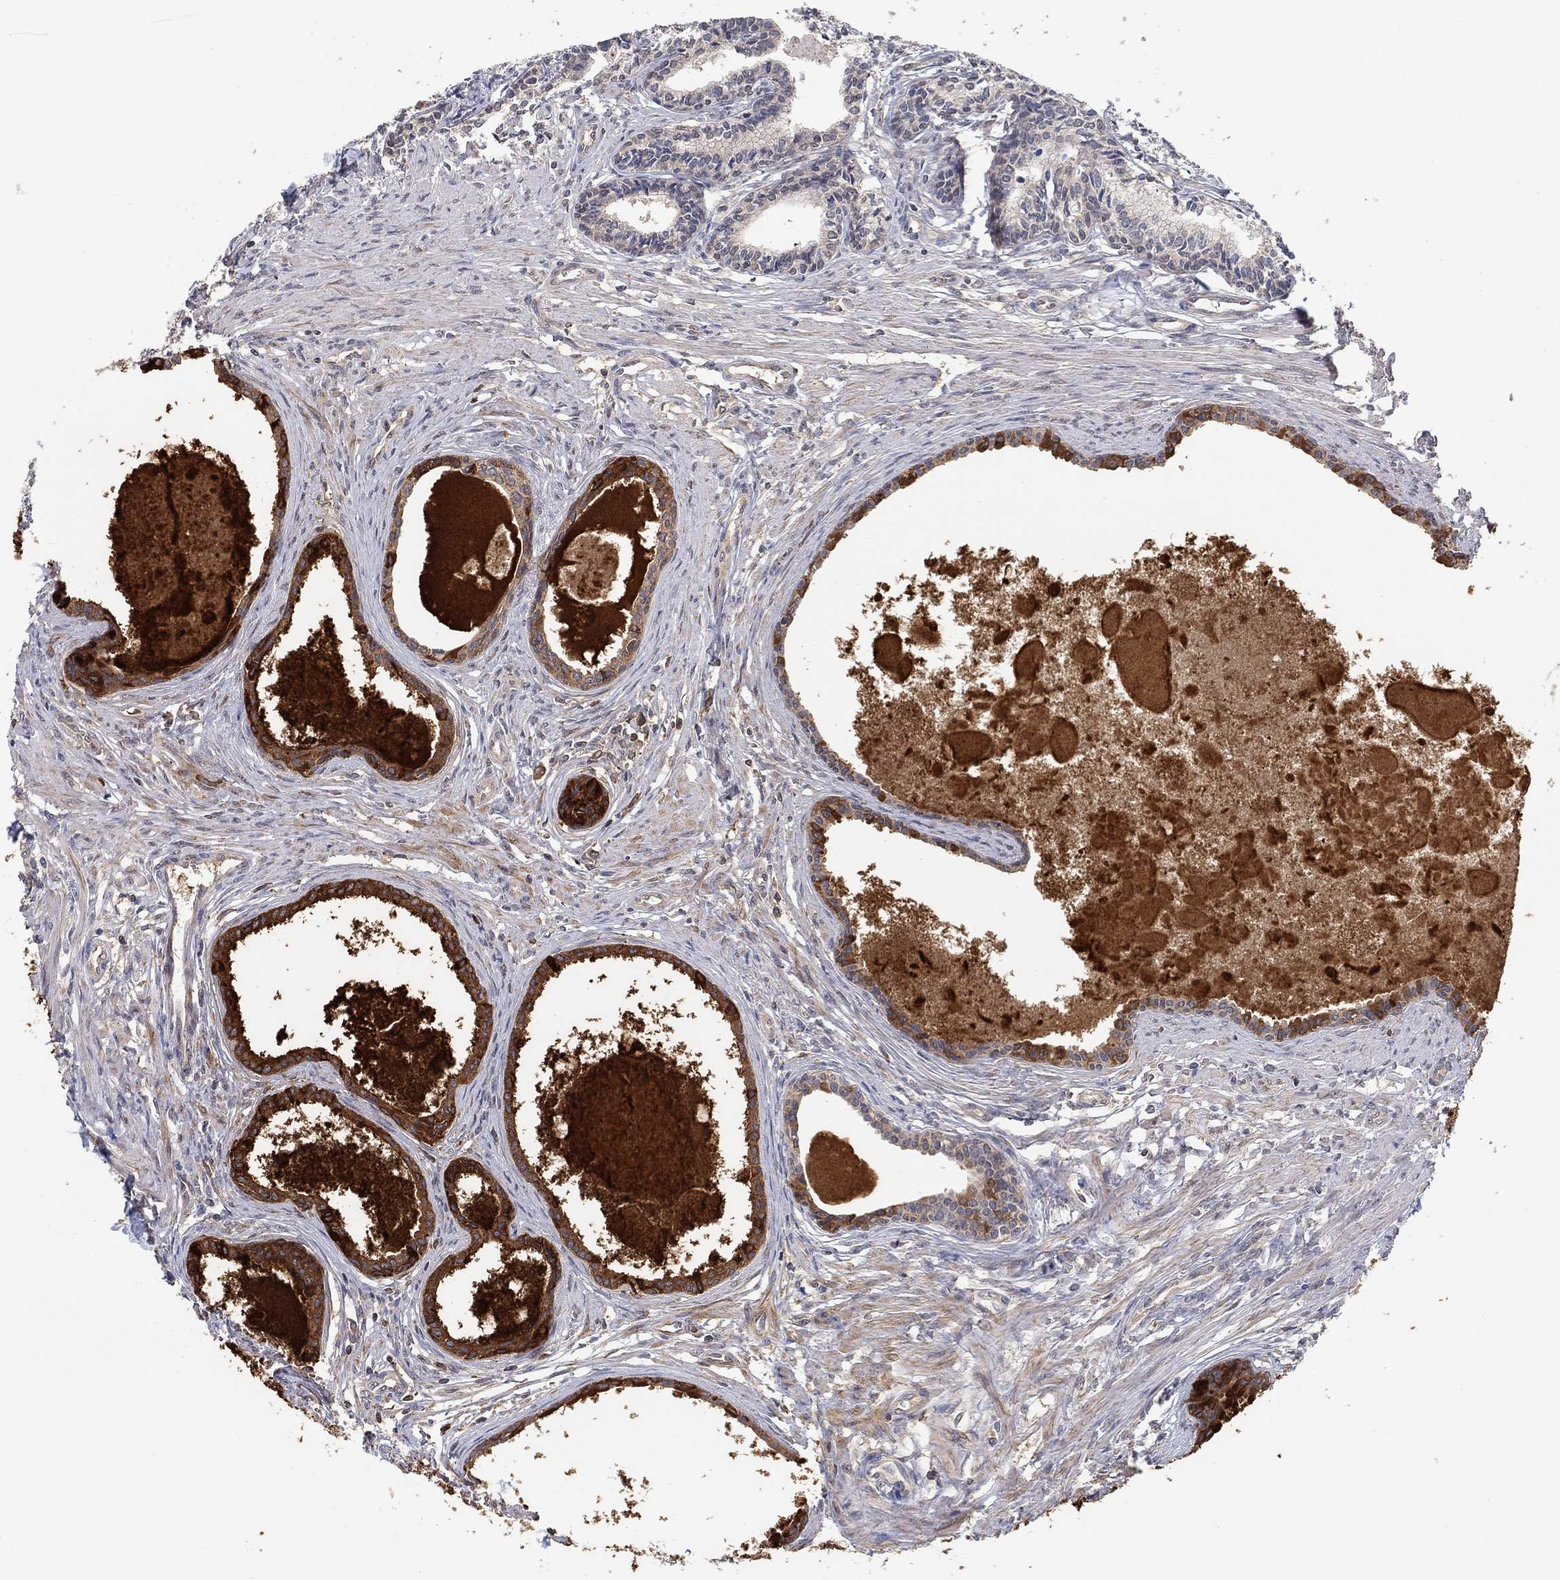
{"staining": {"intensity": "moderate", "quantity": "<25%", "location": "cytoplasmic/membranous"}, "tissue": "prostate", "cell_type": "Glandular cells", "image_type": "normal", "snomed": [{"axis": "morphology", "description": "Normal tissue, NOS"}, {"axis": "topography", "description": "Prostate"}], "caption": "Immunohistochemistry (IHC) micrograph of normal human prostate stained for a protein (brown), which displays low levels of moderate cytoplasmic/membranous positivity in about <25% of glandular cells.", "gene": "CCDC43", "patient": {"sex": "male", "age": 60}}